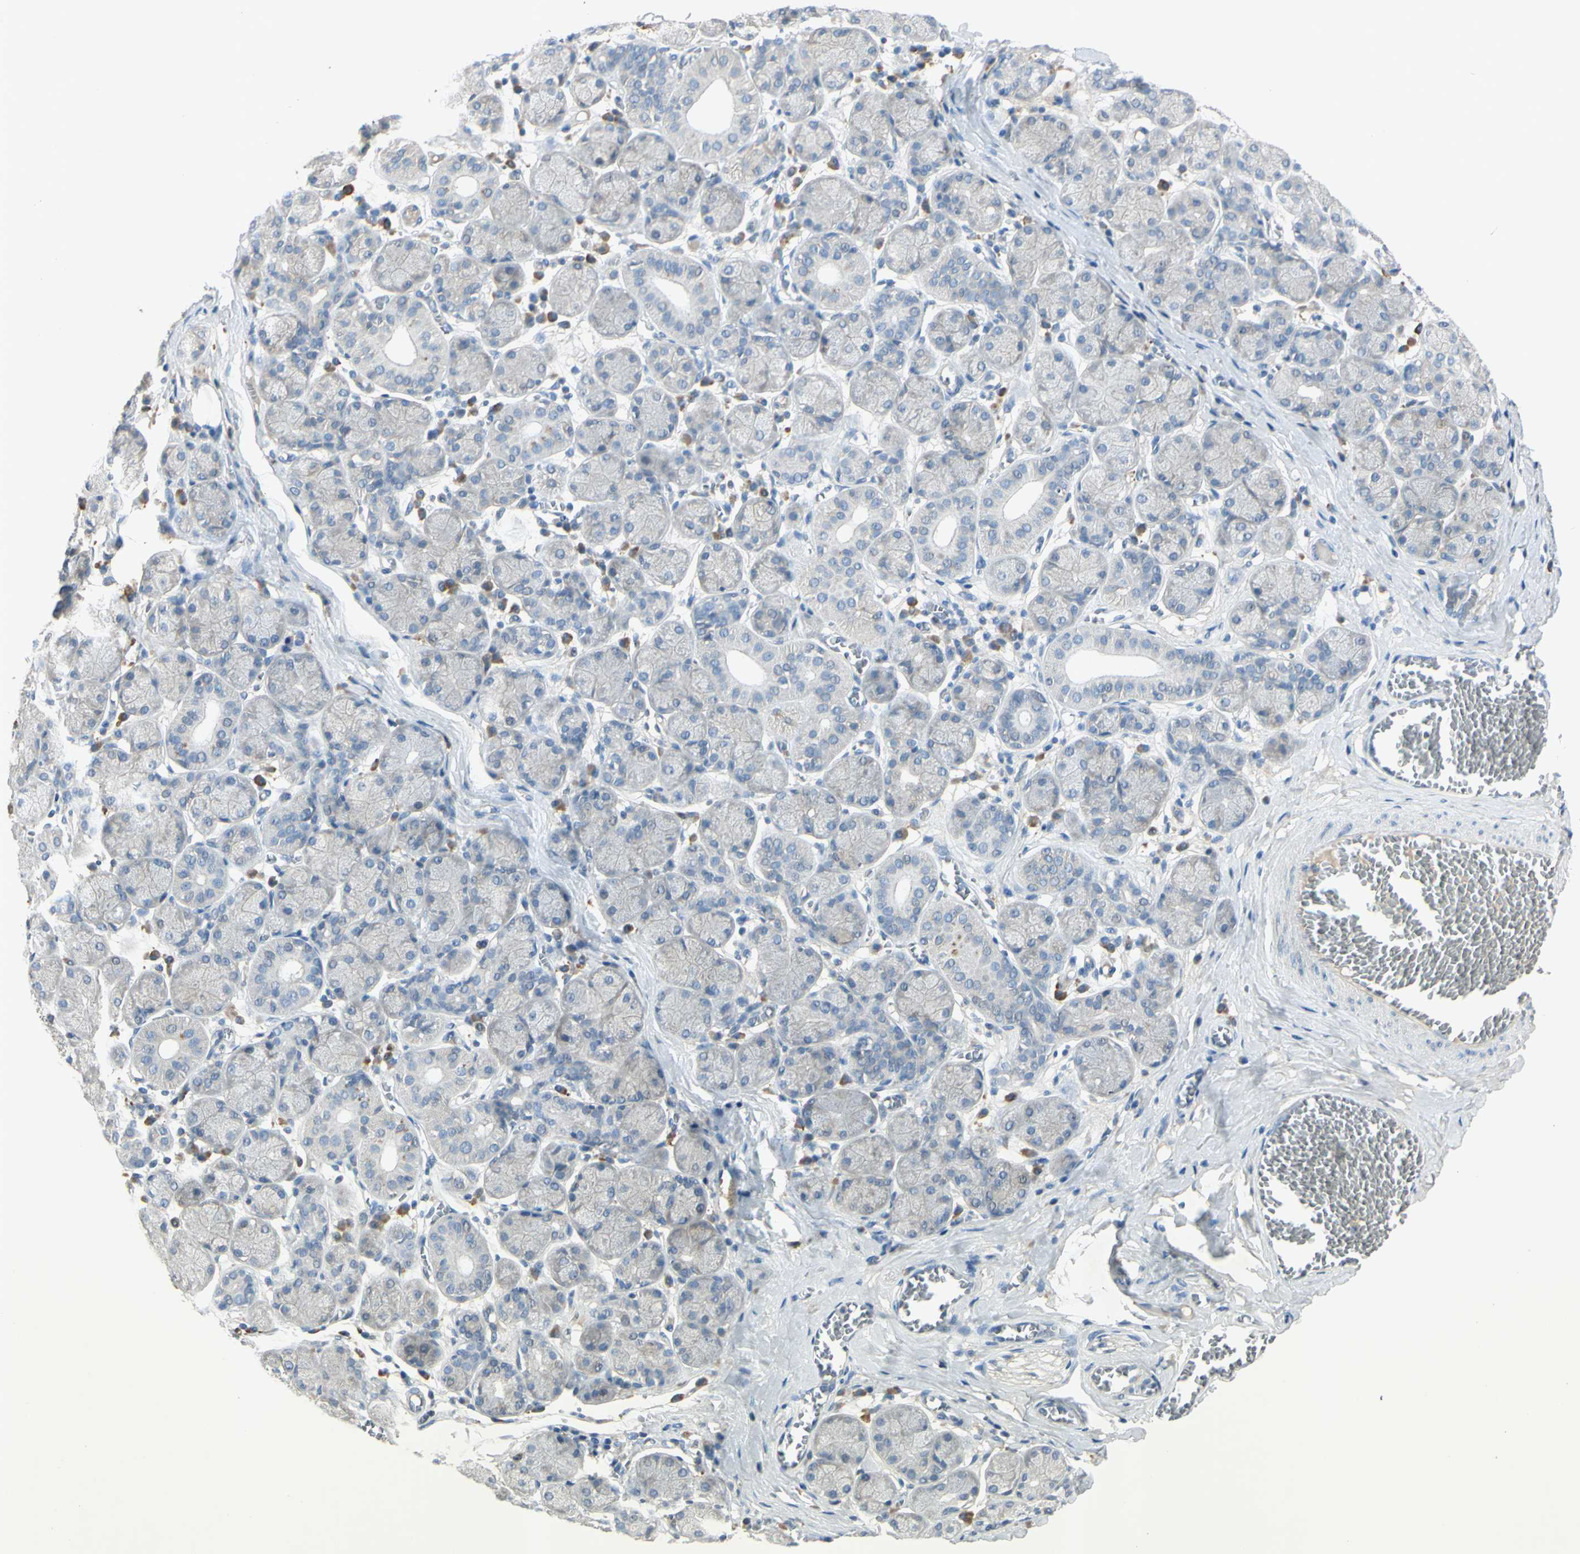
{"staining": {"intensity": "negative", "quantity": "none", "location": "none"}, "tissue": "salivary gland", "cell_type": "Glandular cells", "image_type": "normal", "snomed": [{"axis": "morphology", "description": "Normal tissue, NOS"}, {"axis": "topography", "description": "Salivary gland"}], "caption": "IHC photomicrograph of benign salivary gland stained for a protein (brown), which shows no staining in glandular cells. (DAB (3,3'-diaminobenzidine) immunohistochemistry, high magnification).", "gene": "AATK", "patient": {"sex": "female", "age": 24}}